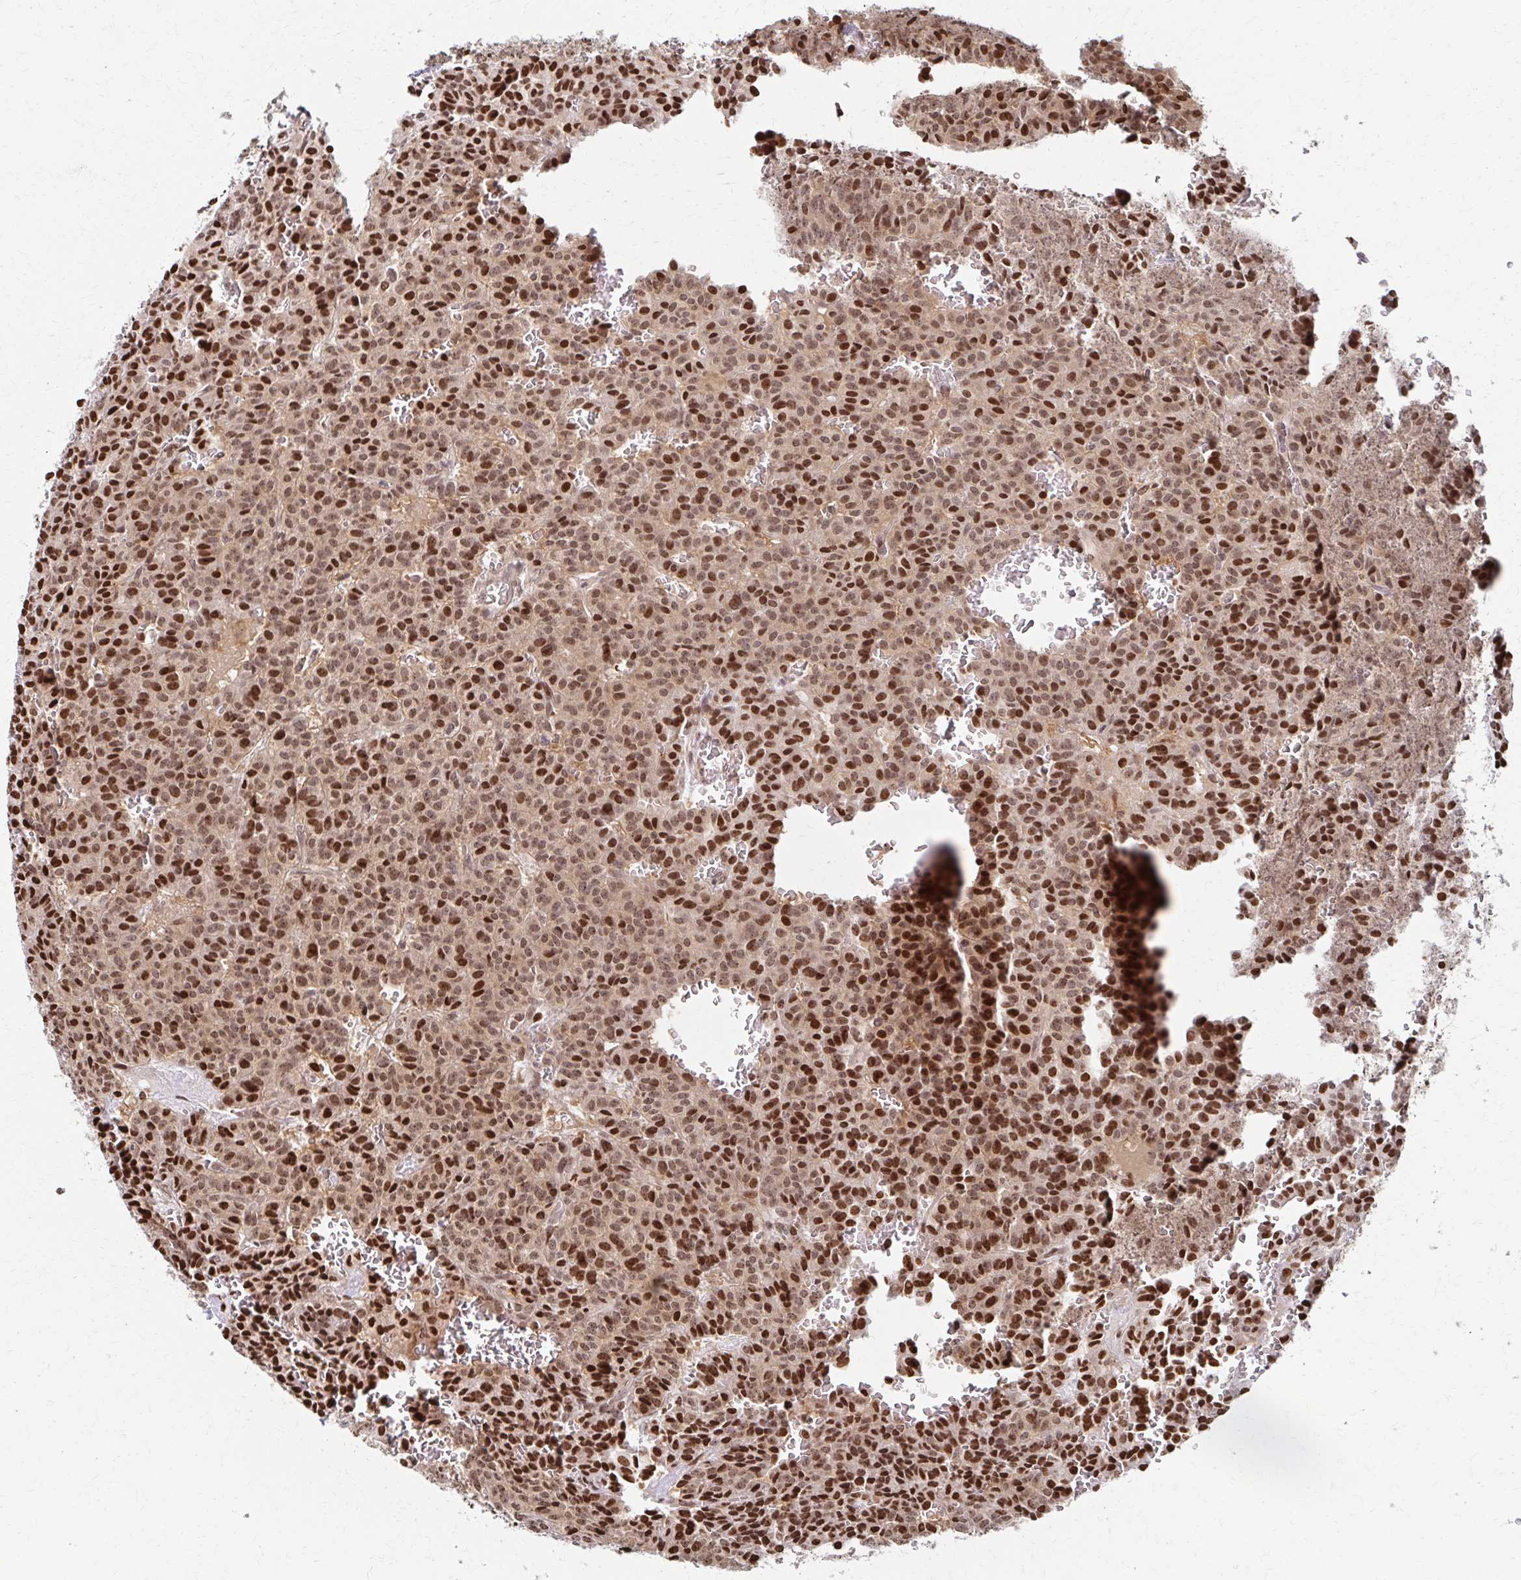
{"staining": {"intensity": "moderate", "quantity": ">75%", "location": "nuclear"}, "tissue": "carcinoid", "cell_type": "Tumor cells", "image_type": "cancer", "snomed": [{"axis": "morphology", "description": "Carcinoid, malignant, NOS"}, {"axis": "topography", "description": "Lung"}], "caption": "Carcinoid was stained to show a protein in brown. There is medium levels of moderate nuclear expression in about >75% of tumor cells. (DAB (3,3'-diaminobenzidine) = brown stain, brightfield microscopy at high magnification).", "gene": "PSMD7", "patient": {"sex": "male", "age": 70}}